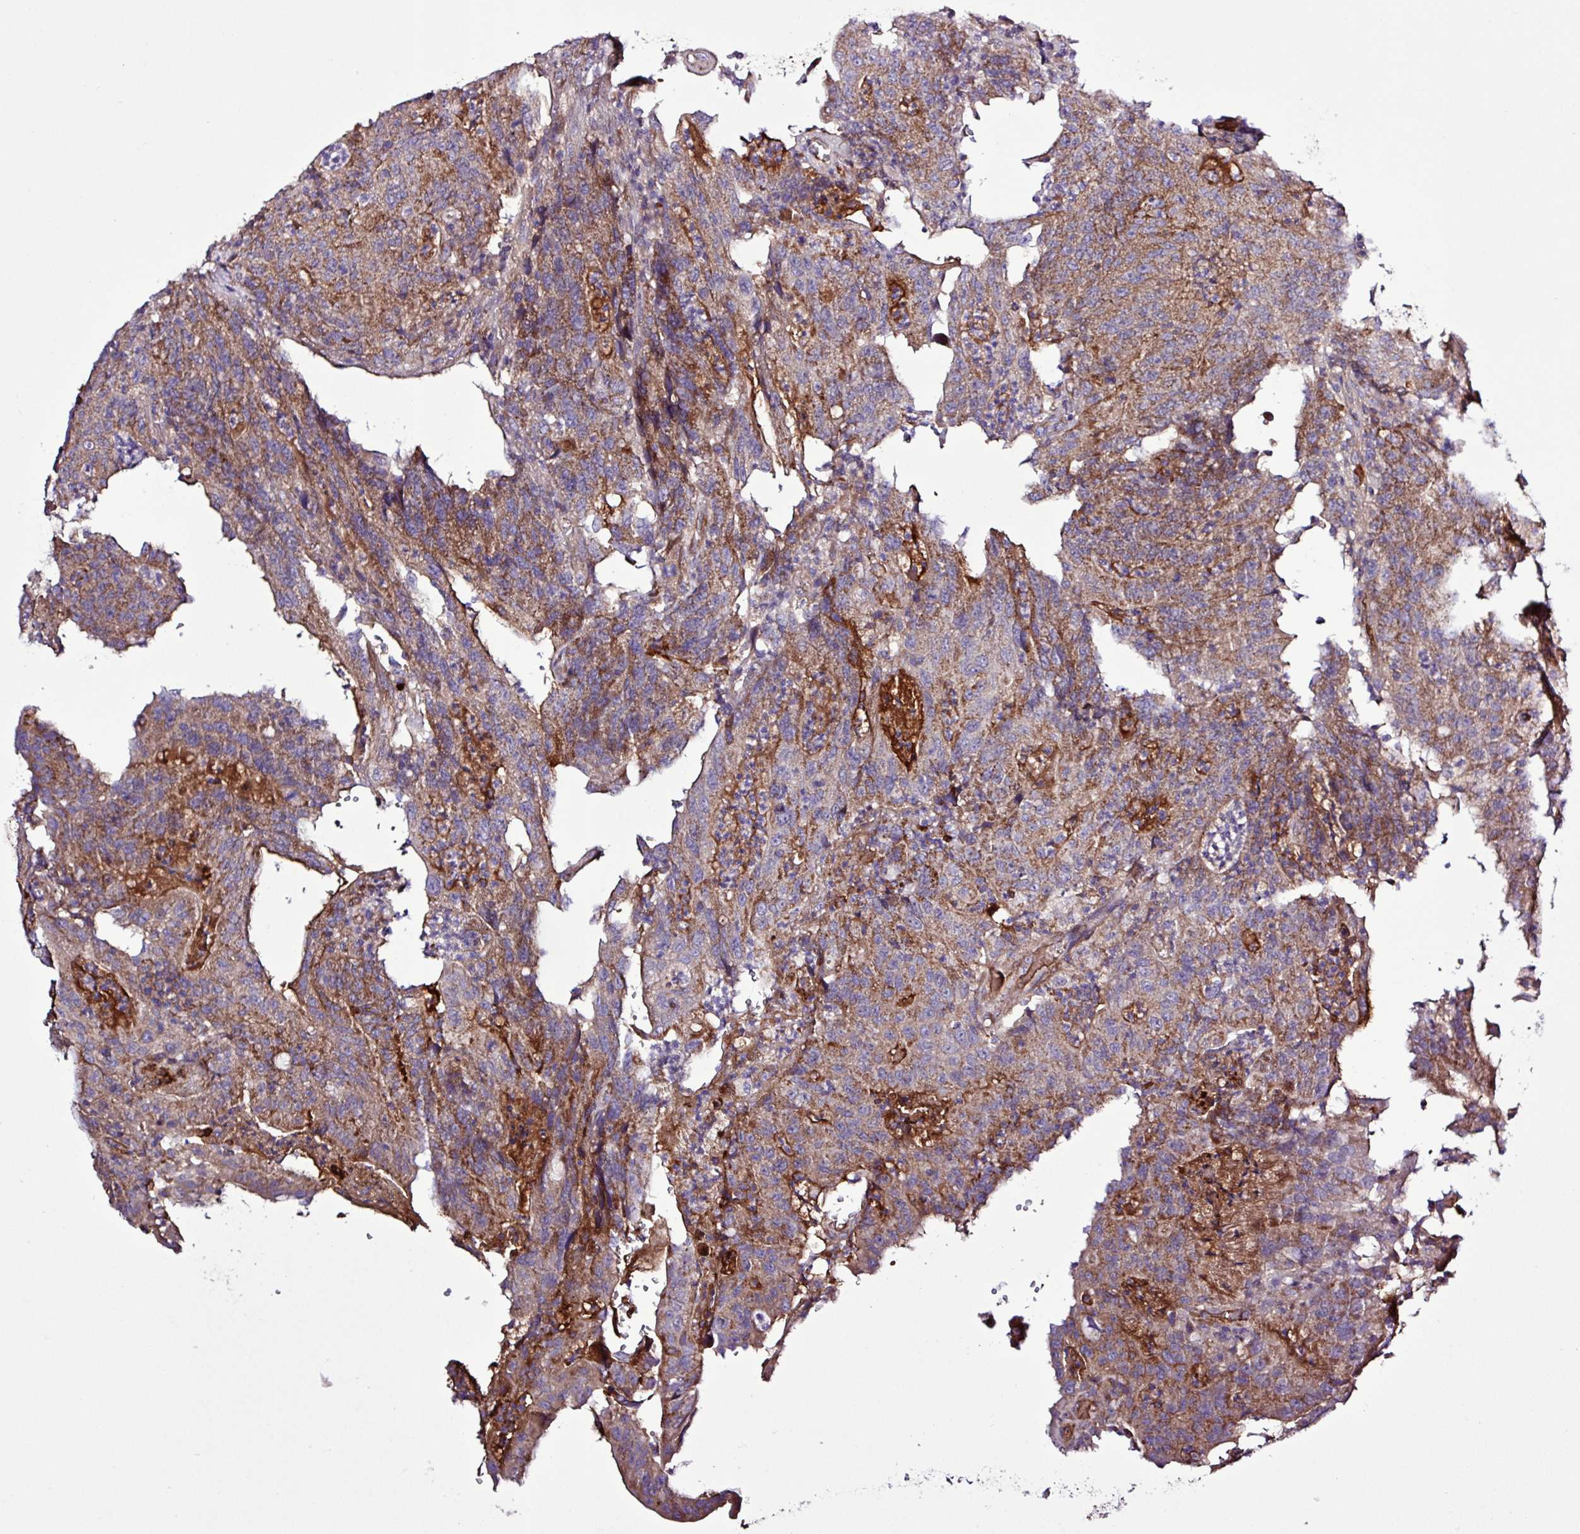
{"staining": {"intensity": "moderate", "quantity": "25%-75%", "location": "cytoplasmic/membranous"}, "tissue": "colorectal cancer", "cell_type": "Tumor cells", "image_type": "cancer", "snomed": [{"axis": "morphology", "description": "Adenocarcinoma, NOS"}, {"axis": "topography", "description": "Colon"}], "caption": "IHC micrograph of human colorectal cancer (adenocarcinoma) stained for a protein (brown), which shows medium levels of moderate cytoplasmic/membranous expression in approximately 25%-75% of tumor cells.", "gene": "CWH43", "patient": {"sex": "male", "age": 83}}